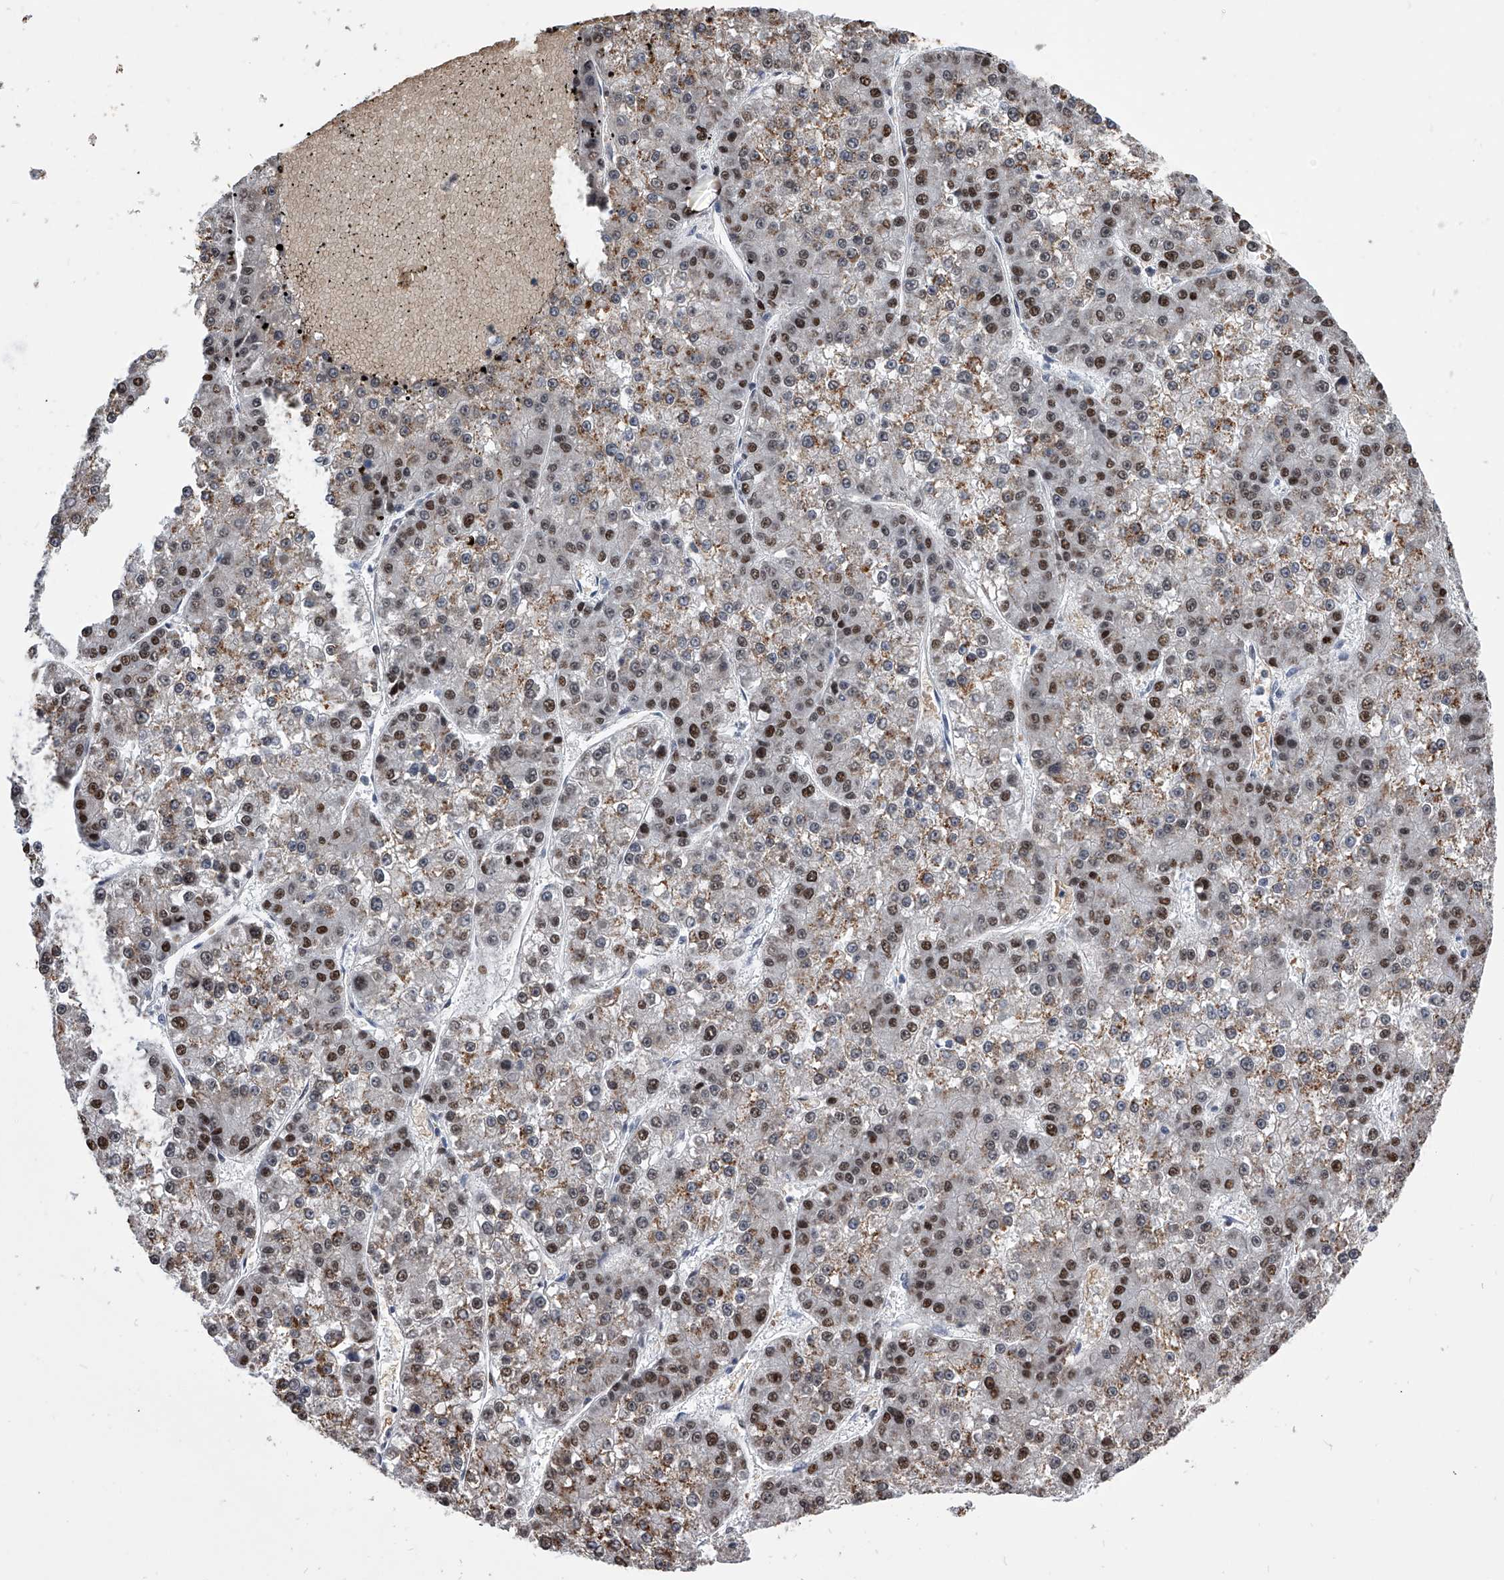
{"staining": {"intensity": "moderate", "quantity": ">75%", "location": "cytoplasmic/membranous,nuclear"}, "tissue": "liver cancer", "cell_type": "Tumor cells", "image_type": "cancer", "snomed": [{"axis": "morphology", "description": "Carcinoma, Hepatocellular, NOS"}, {"axis": "topography", "description": "Liver"}], "caption": "Approximately >75% of tumor cells in human hepatocellular carcinoma (liver) show moderate cytoplasmic/membranous and nuclear protein positivity as visualized by brown immunohistochemical staining.", "gene": "SIM2", "patient": {"sex": "female", "age": 73}}